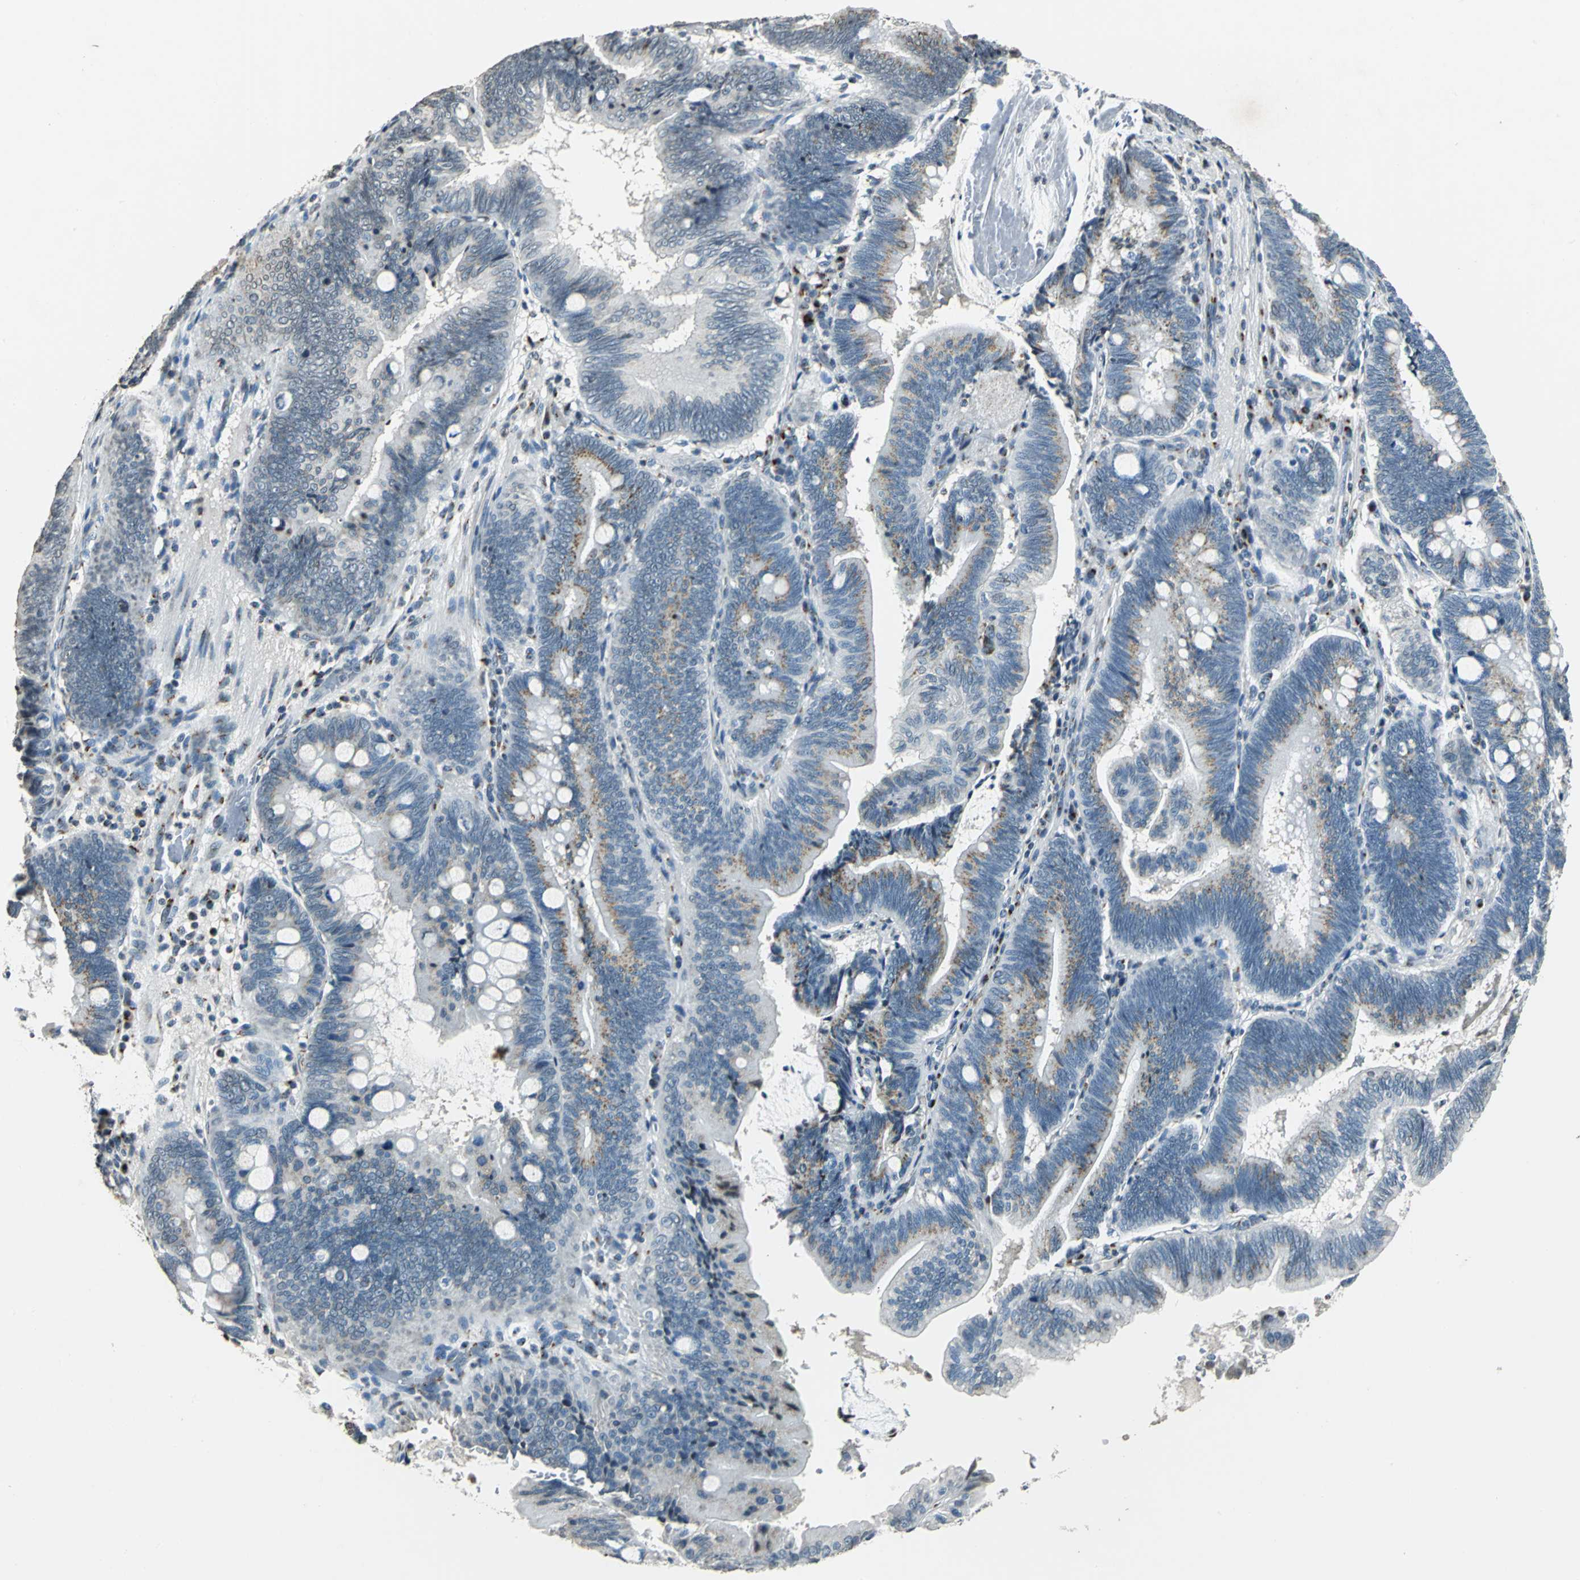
{"staining": {"intensity": "weak", "quantity": "25%-75%", "location": "cytoplasmic/membranous"}, "tissue": "pancreatic cancer", "cell_type": "Tumor cells", "image_type": "cancer", "snomed": [{"axis": "morphology", "description": "Adenocarcinoma, NOS"}, {"axis": "topography", "description": "Pancreas"}], "caption": "Human pancreatic adenocarcinoma stained for a protein (brown) displays weak cytoplasmic/membranous positive expression in approximately 25%-75% of tumor cells.", "gene": "TMEM115", "patient": {"sex": "male", "age": 82}}